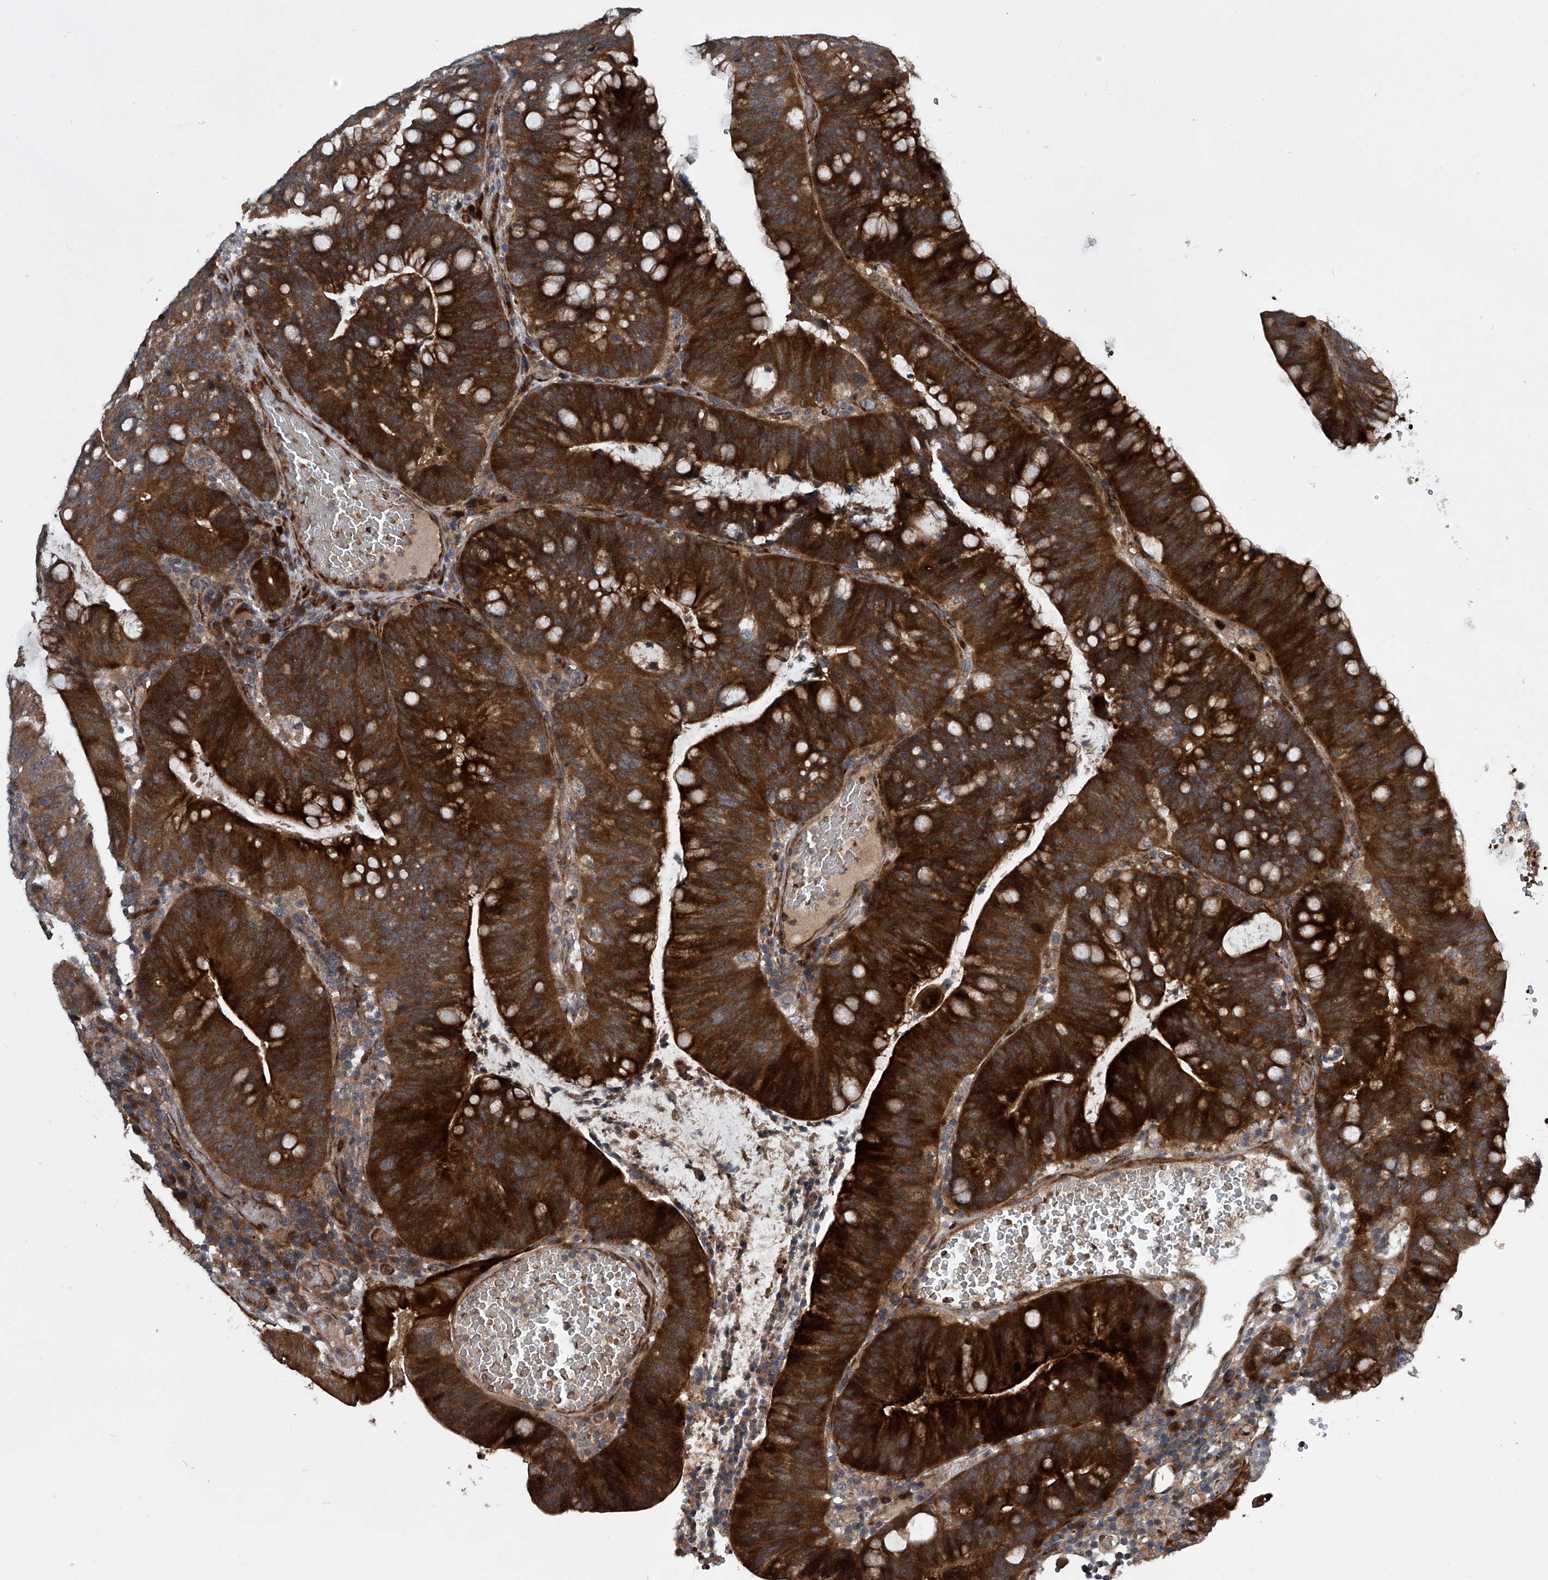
{"staining": {"intensity": "strong", "quantity": ">75%", "location": "cytoplasmic/membranous"}, "tissue": "colorectal cancer", "cell_type": "Tumor cells", "image_type": "cancer", "snomed": [{"axis": "morphology", "description": "Adenocarcinoma, NOS"}, {"axis": "topography", "description": "Colon"}], "caption": "Colorectal adenocarcinoma tissue demonstrates strong cytoplasmic/membranous staining in about >75% of tumor cells, visualized by immunohistochemistry. Using DAB (3,3'-diaminobenzidine) (brown) and hematoxylin (blue) stains, captured at high magnification using brightfield microscopy.", "gene": "USF3", "patient": {"sex": "female", "age": 66}}